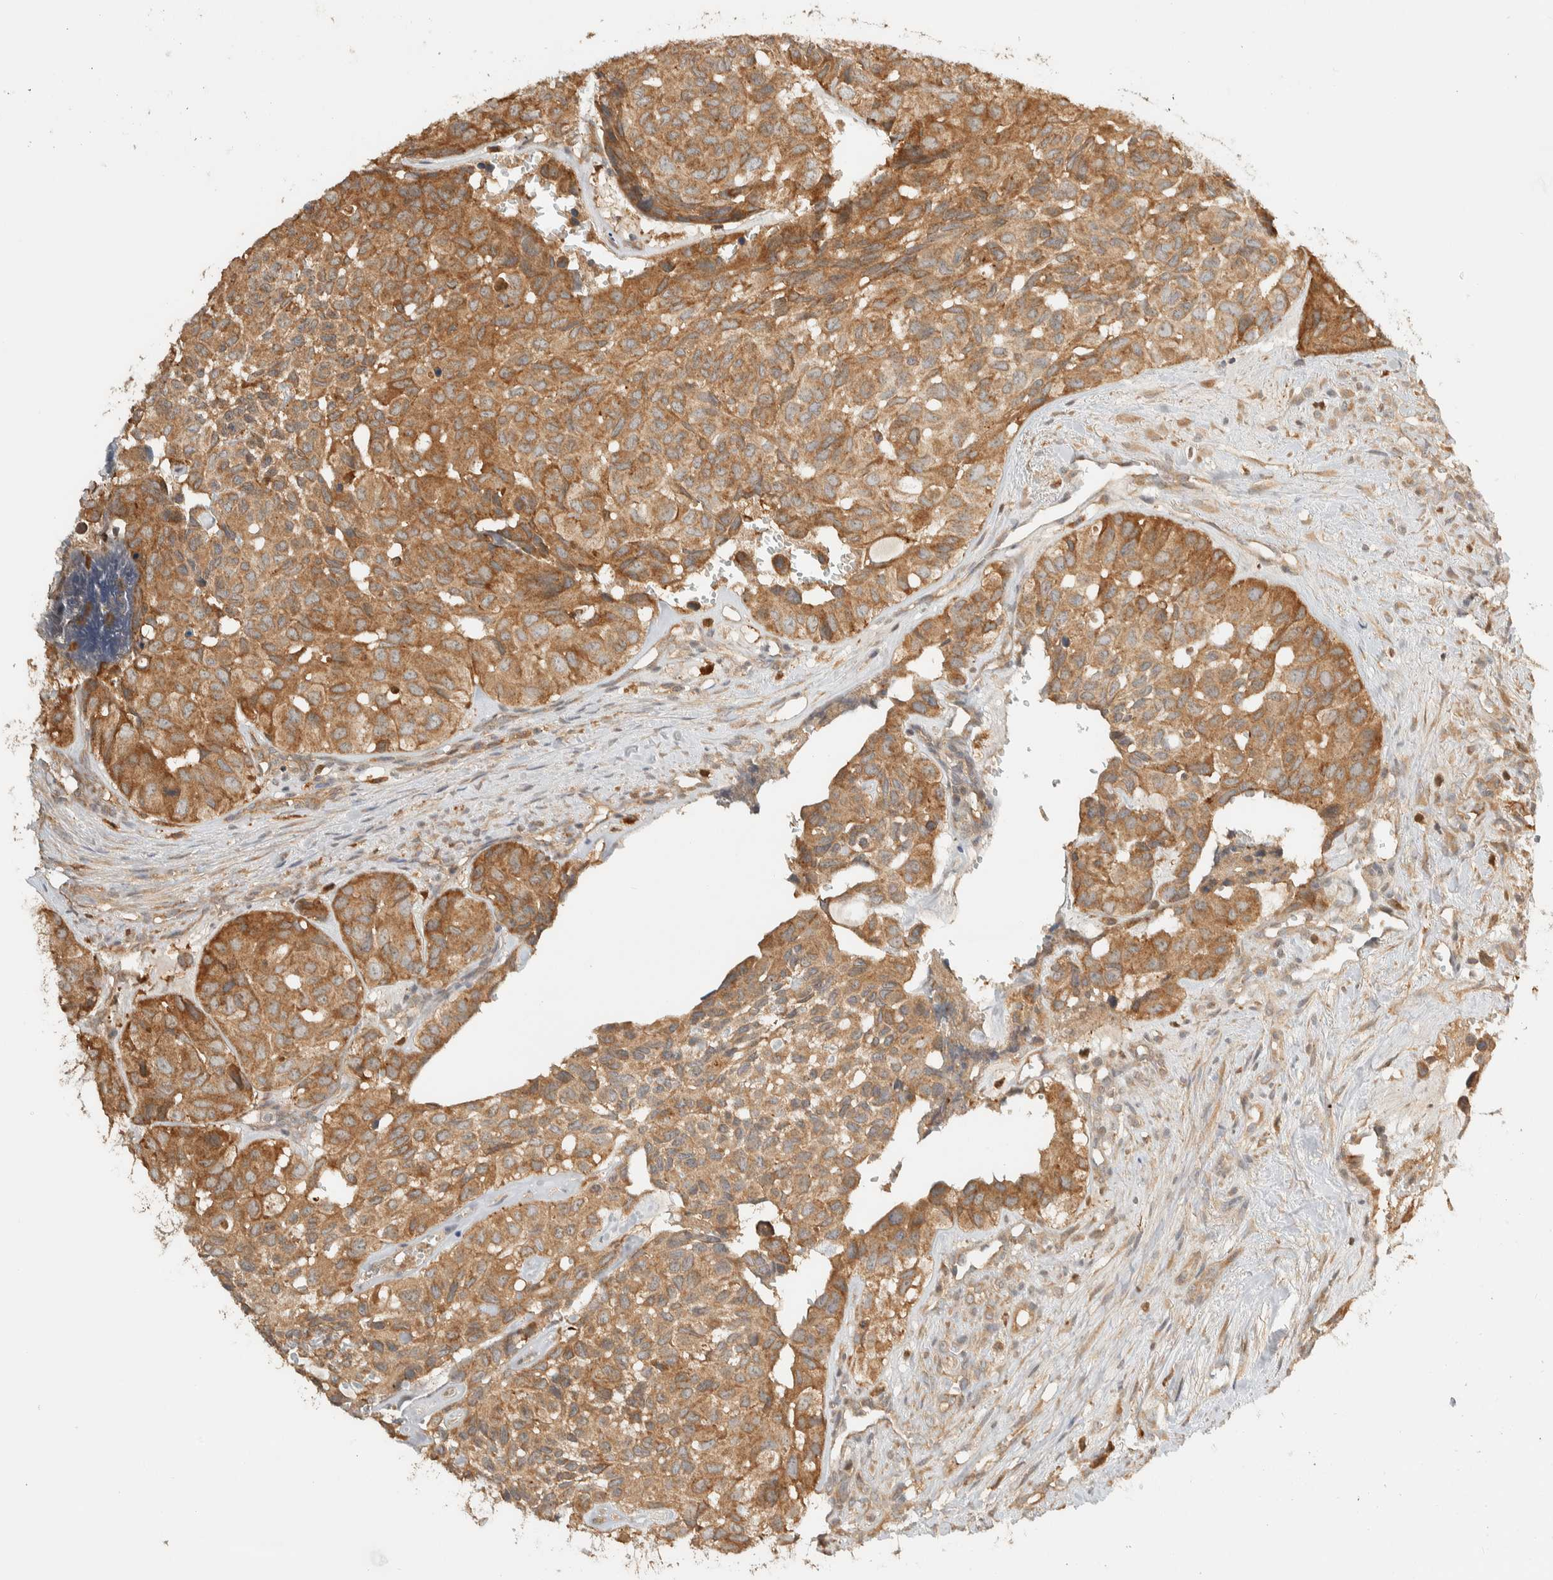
{"staining": {"intensity": "moderate", "quantity": ">75%", "location": "cytoplasmic/membranous"}, "tissue": "head and neck cancer", "cell_type": "Tumor cells", "image_type": "cancer", "snomed": [{"axis": "morphology", "description": "Adenocarcinoma, NOS"}, {"axis": "topography", "description": "Salivary gland, NOS"}, {"axis": "topography", "description": "Head-Neck"}], "caption": "Immunohistochemical staining of human head and neck cancer (adenocarcinoma) exhibits medium levels of moderate cytoplasmic/membranous protein expression in approximately >75% of tumor cells.", "gene": "TMEM192", "patient": {"sex": "female", "age": 76}}